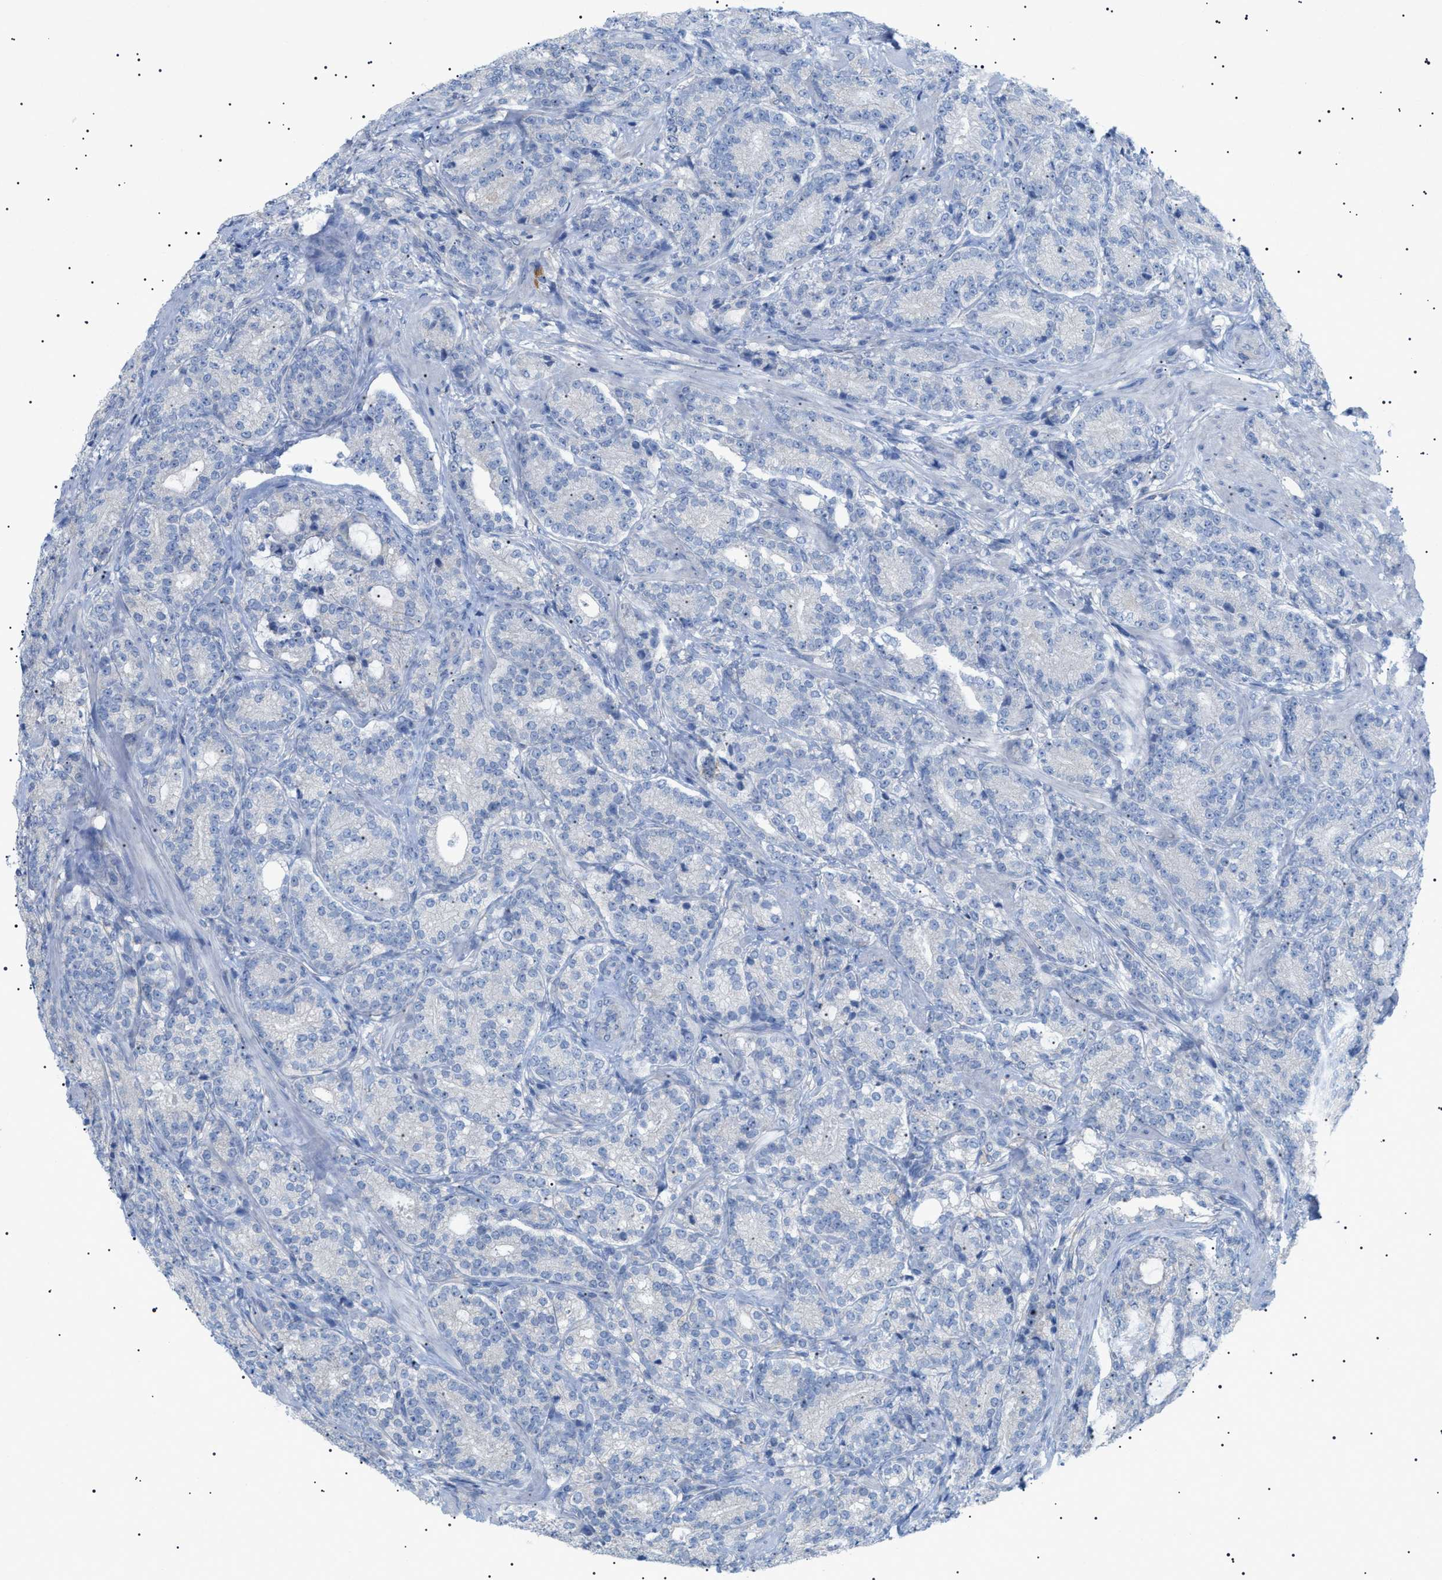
{"staining": {"intensity": "negative", "quantity": "none", "location": "none"}, "tissue": "prostate cancer", "cell_type": "Tumor cells", "image_type": "cancer", "snomed": [{"axis": "morphology", "description": "Adenocarcinoma, High grade"}, {"axis": "topography", "description": "Prostate"}], "caption": "IHC histopathology image of prostate cancer (adenocarcinoma (high-grade)) stained for a protein (brown), which exhibits no positivity in tumor cells.", "gene": "ADAMTS1", "patient": {"sex": "male", "age": 61}}